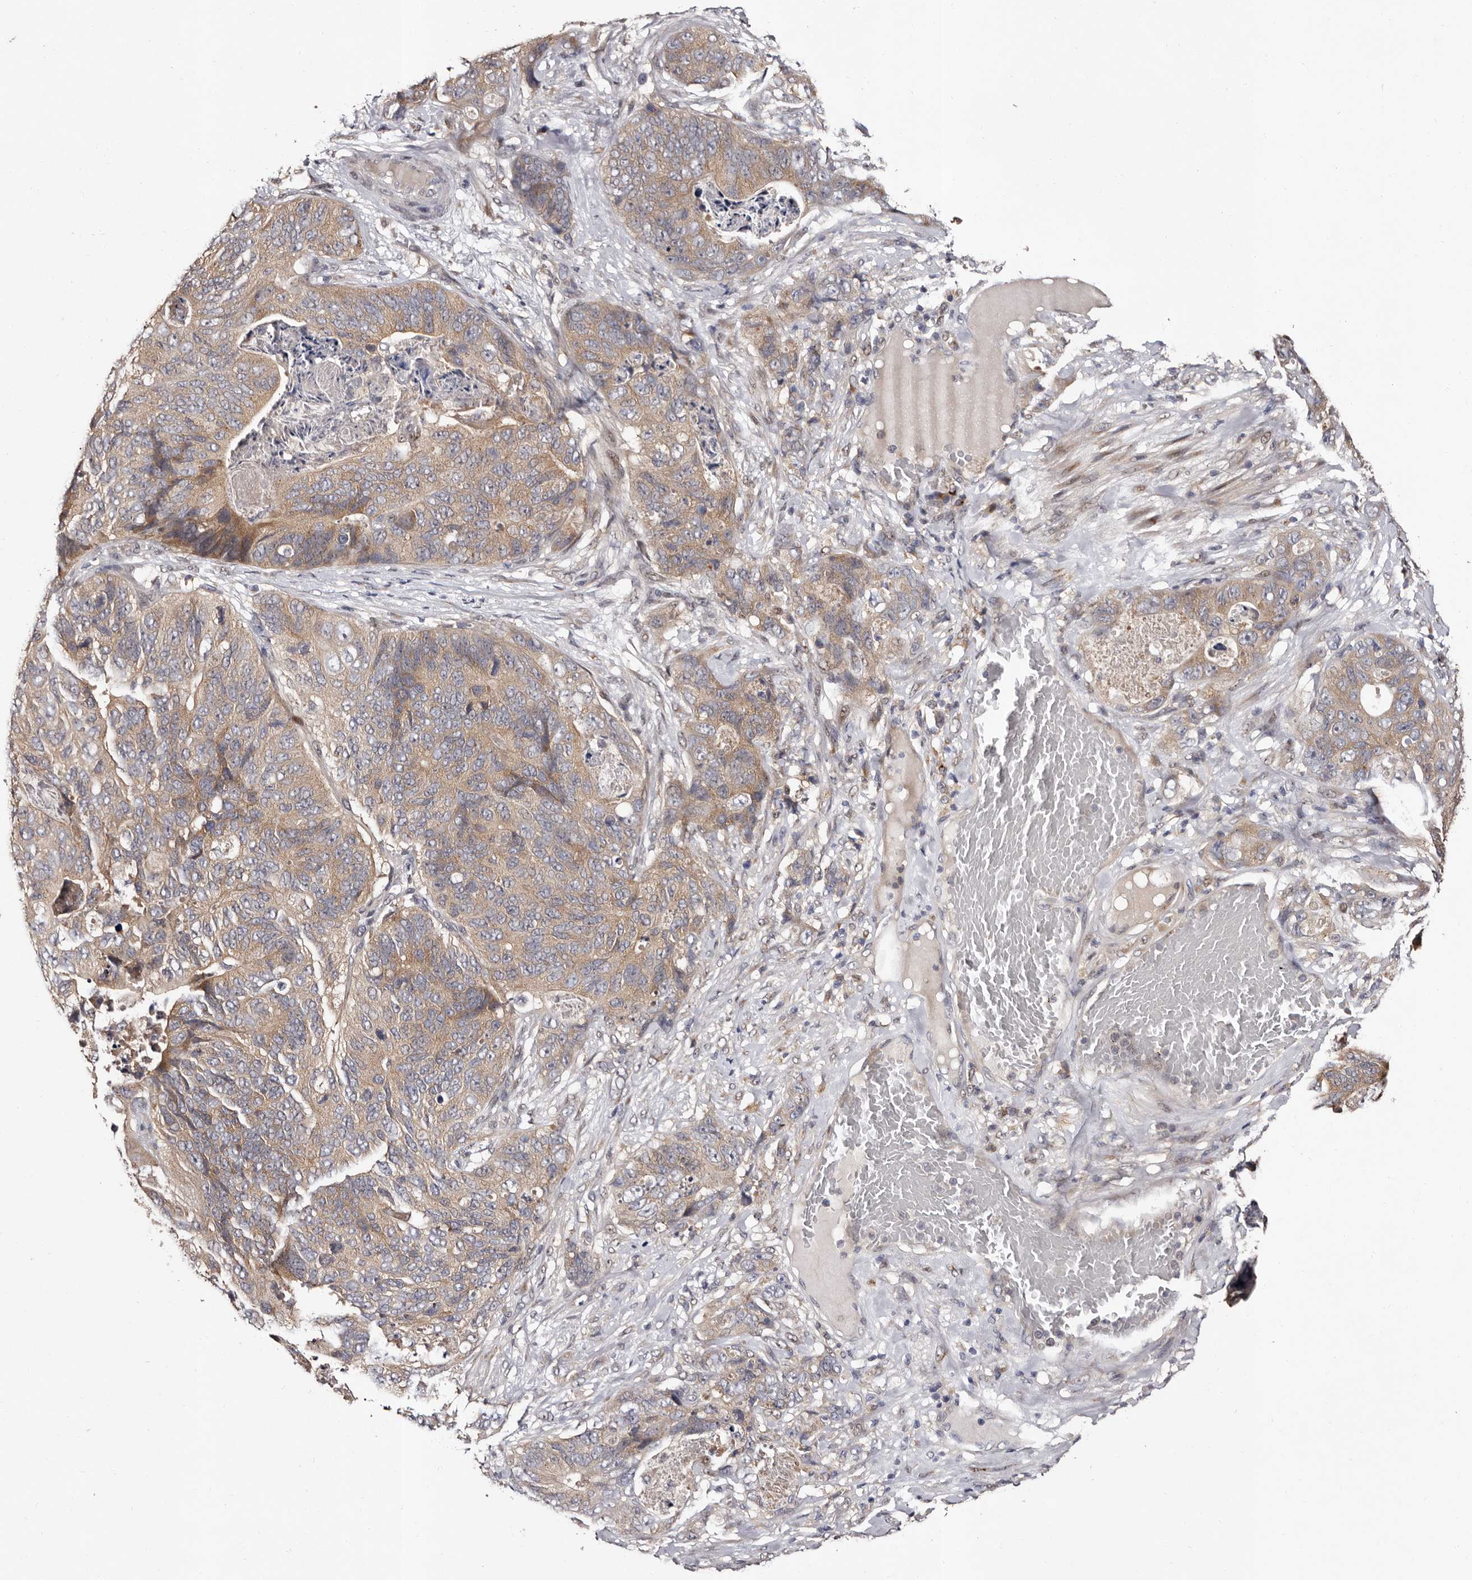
{"staining": {"intensity": "moderate", "quantity": ">75%", "location": "cytoplasmic/membranous"}, "tissue": "stomach cancer", "cell_type": "Tumor cells", "image_type": "cancer", "snomed": [{"axis": "morphology", "description": "Normal tissue, NOS"}, {"axis": "morphology", "description": "Adenocarcinoma, NOS"}, {"axis": "topography", "description": "Stomach"}], "caption": "Stomach cancer was stained to show a protein in brown. There is medium levels of moderate cytoplasmic/membranous expression in about >75% of tumor cells.", "gene": "FAM91A1", "patient": {"sex": "female", "age": 89}}